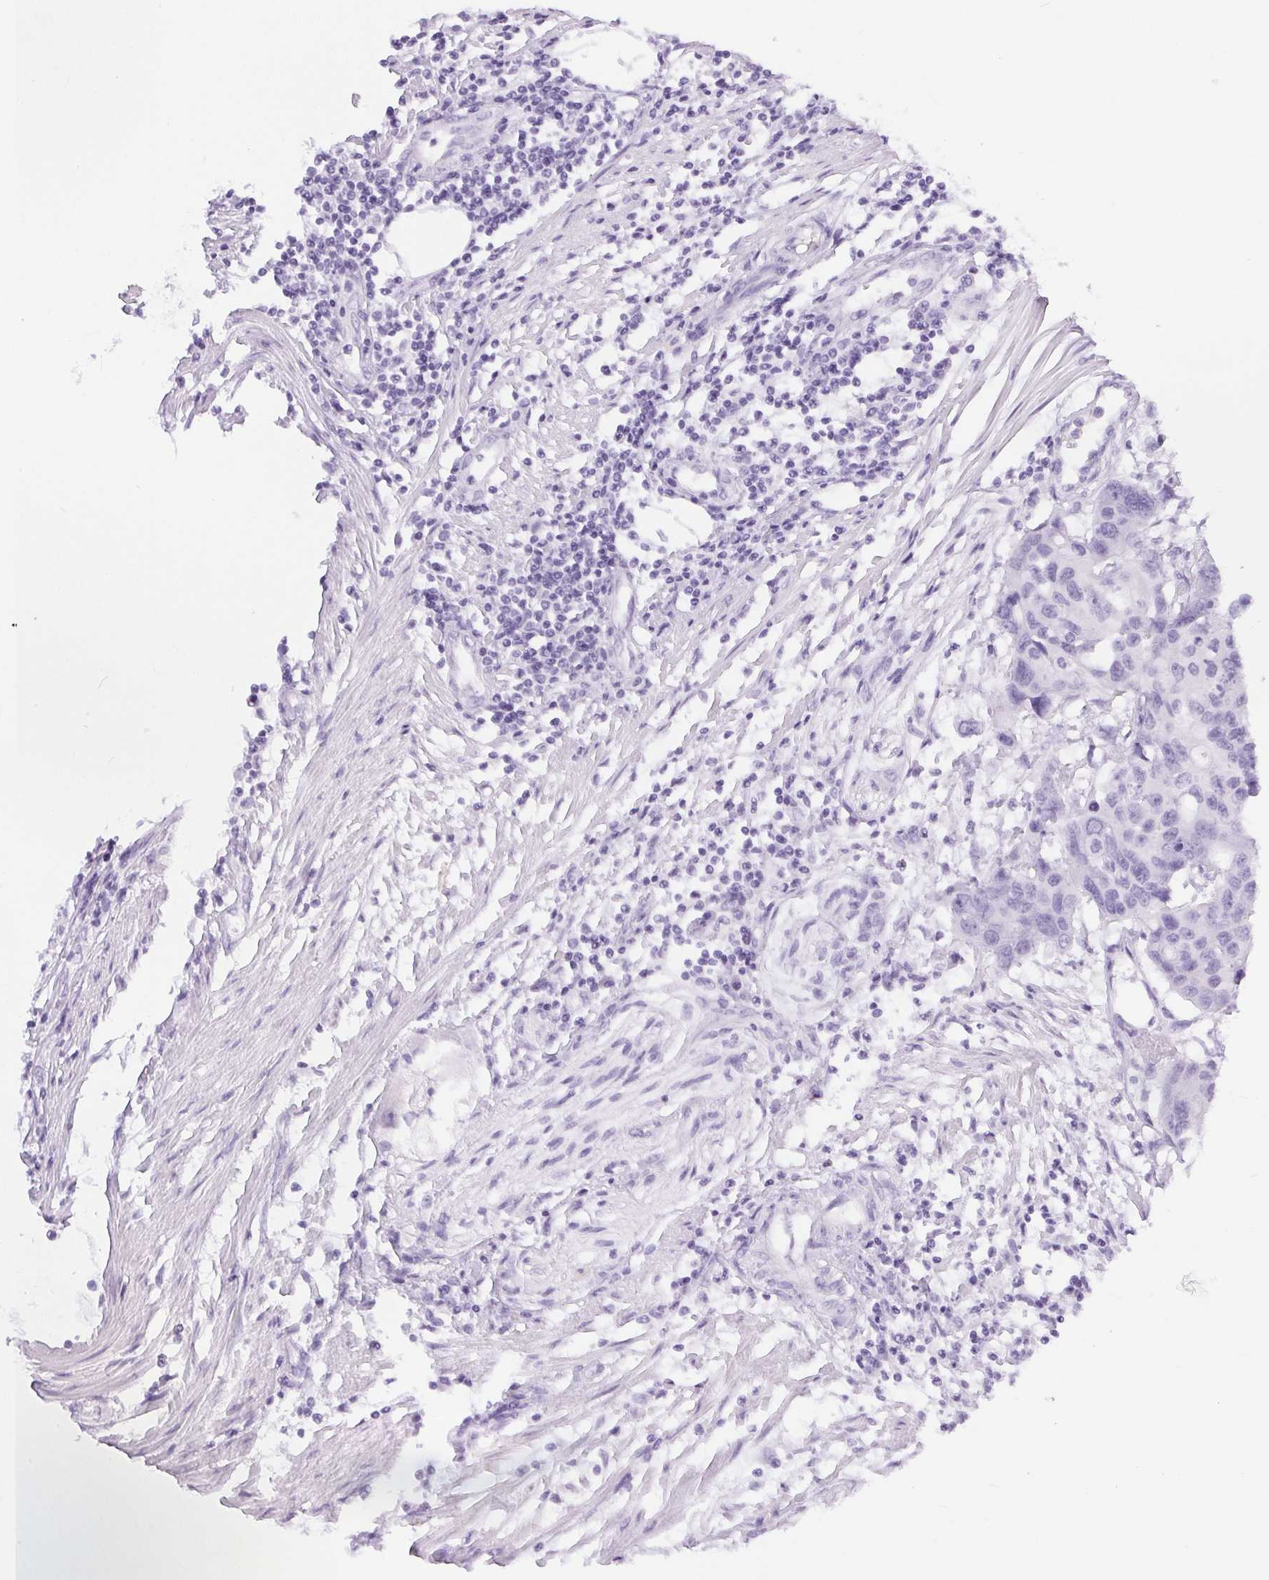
{"staining": {"intensity": "negative", "quantity": "none", "location": "none"}, "tissue": "colorectal cancer", "cell_type": "Tumor cells", "image_type": "cancer", "snomed": [{"axis": "morphology", "description": "Adenocarcinoma, NOS"}, {"axis": "topography", "description": "Colon"}], "caption": "DAB immunohistochemical staining of human colorectal cancer (adenocarcinoma) demonstrates no significant staining in tumor cells.", "gene": "XDH", "patient": {"sex": "male", "age": 77}}